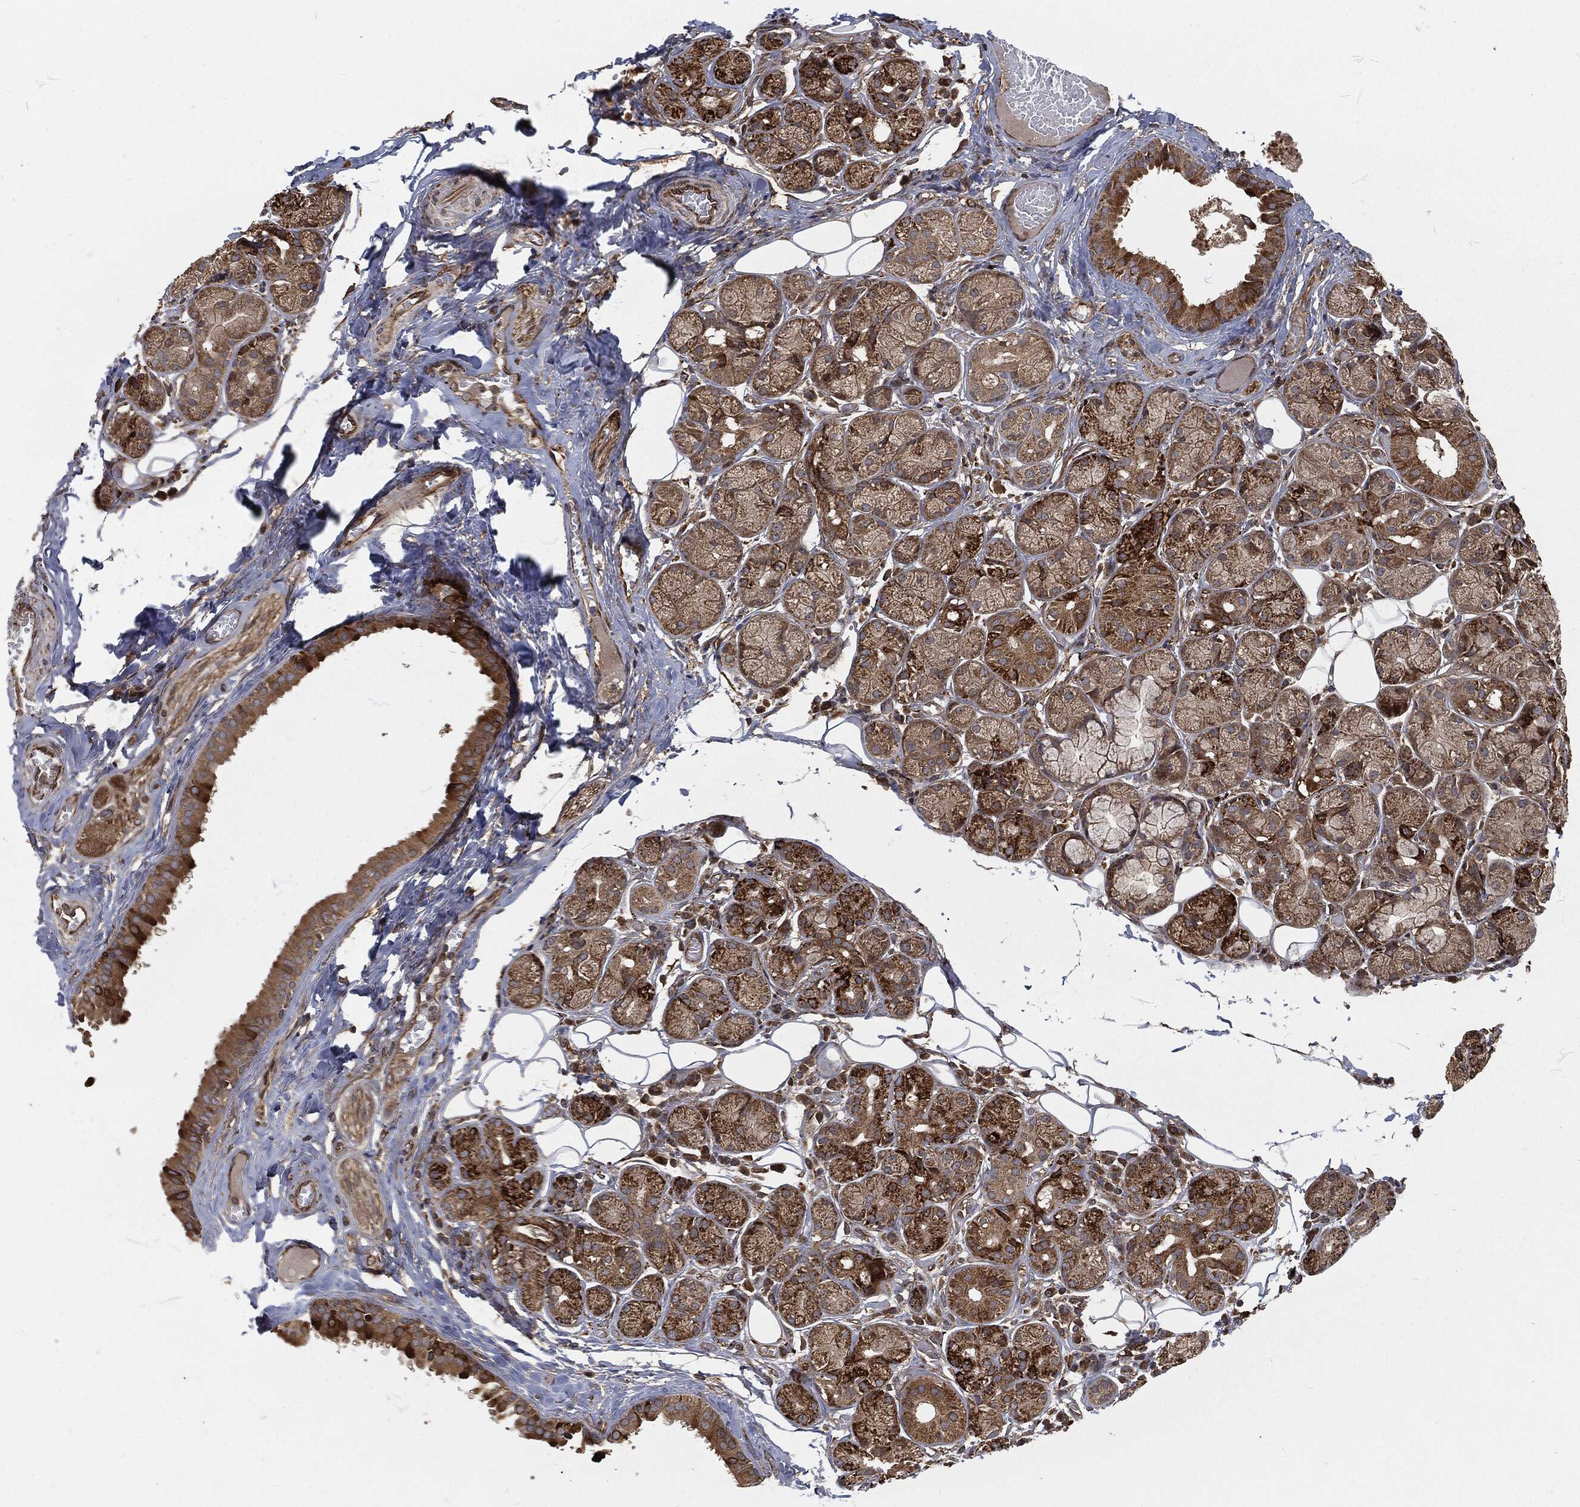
{"staining": {"intensity": "strong", "quantity": ">75%", "location": "cytoplasmic/membranous"}, "tissue": "salivary gland", "cell_type": "Glandular cells", "image_type": "normal", "snomed": [{"axis": "morphology", "description": "Normal tissue, NOS"}, {"axis": "topography", "description": "Salivary gland"}], "caption": "Strong cytoplasmic/membranous staining for a protein is present in approximately >75% of glandular cells of benign salivary gland using immunohistochemistry (IHC).", "gene": "RFTN1", "patient": {"sex": "male", "age": 71}}